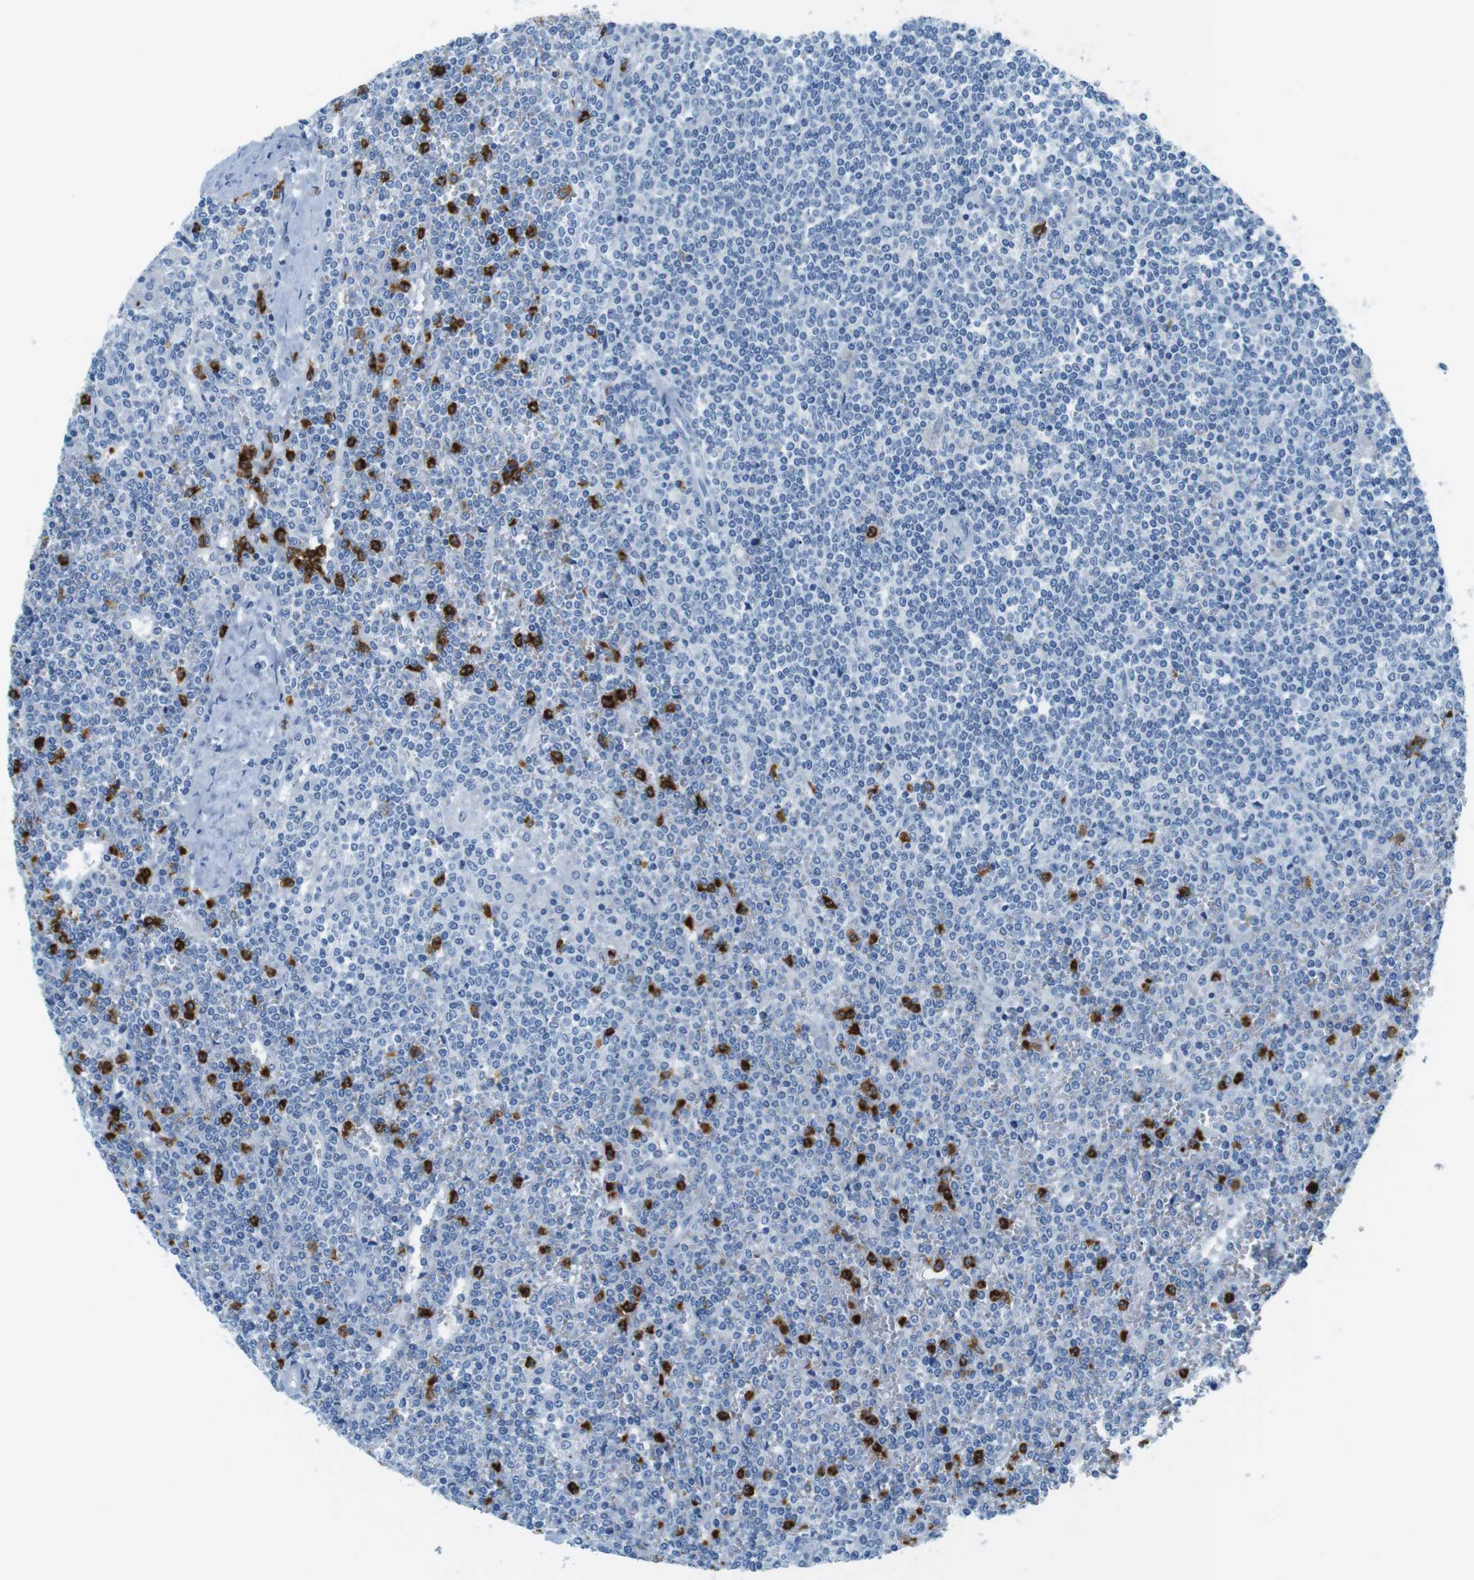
{"staining": {"intensity": "negative", "quantity": "none", "location": "none"}, "tissue": "lymphoma", "cell_type": "Tumor cells", "image_type": "cancer", "snomed": [{"axis": "morphology", "description": "Malignant lymphoma, non-Hodgkin's type, Low grade"}, {"axis": "topography", "description": "Spleen"}], "caption": "Low-grade malignant lymphoma, non-Hodgkin's type stained for a protein using IHC exhibits no expression tumor cells.", "gene": "MCEMP1", "patient": {"sex": "female", "age": 19}}